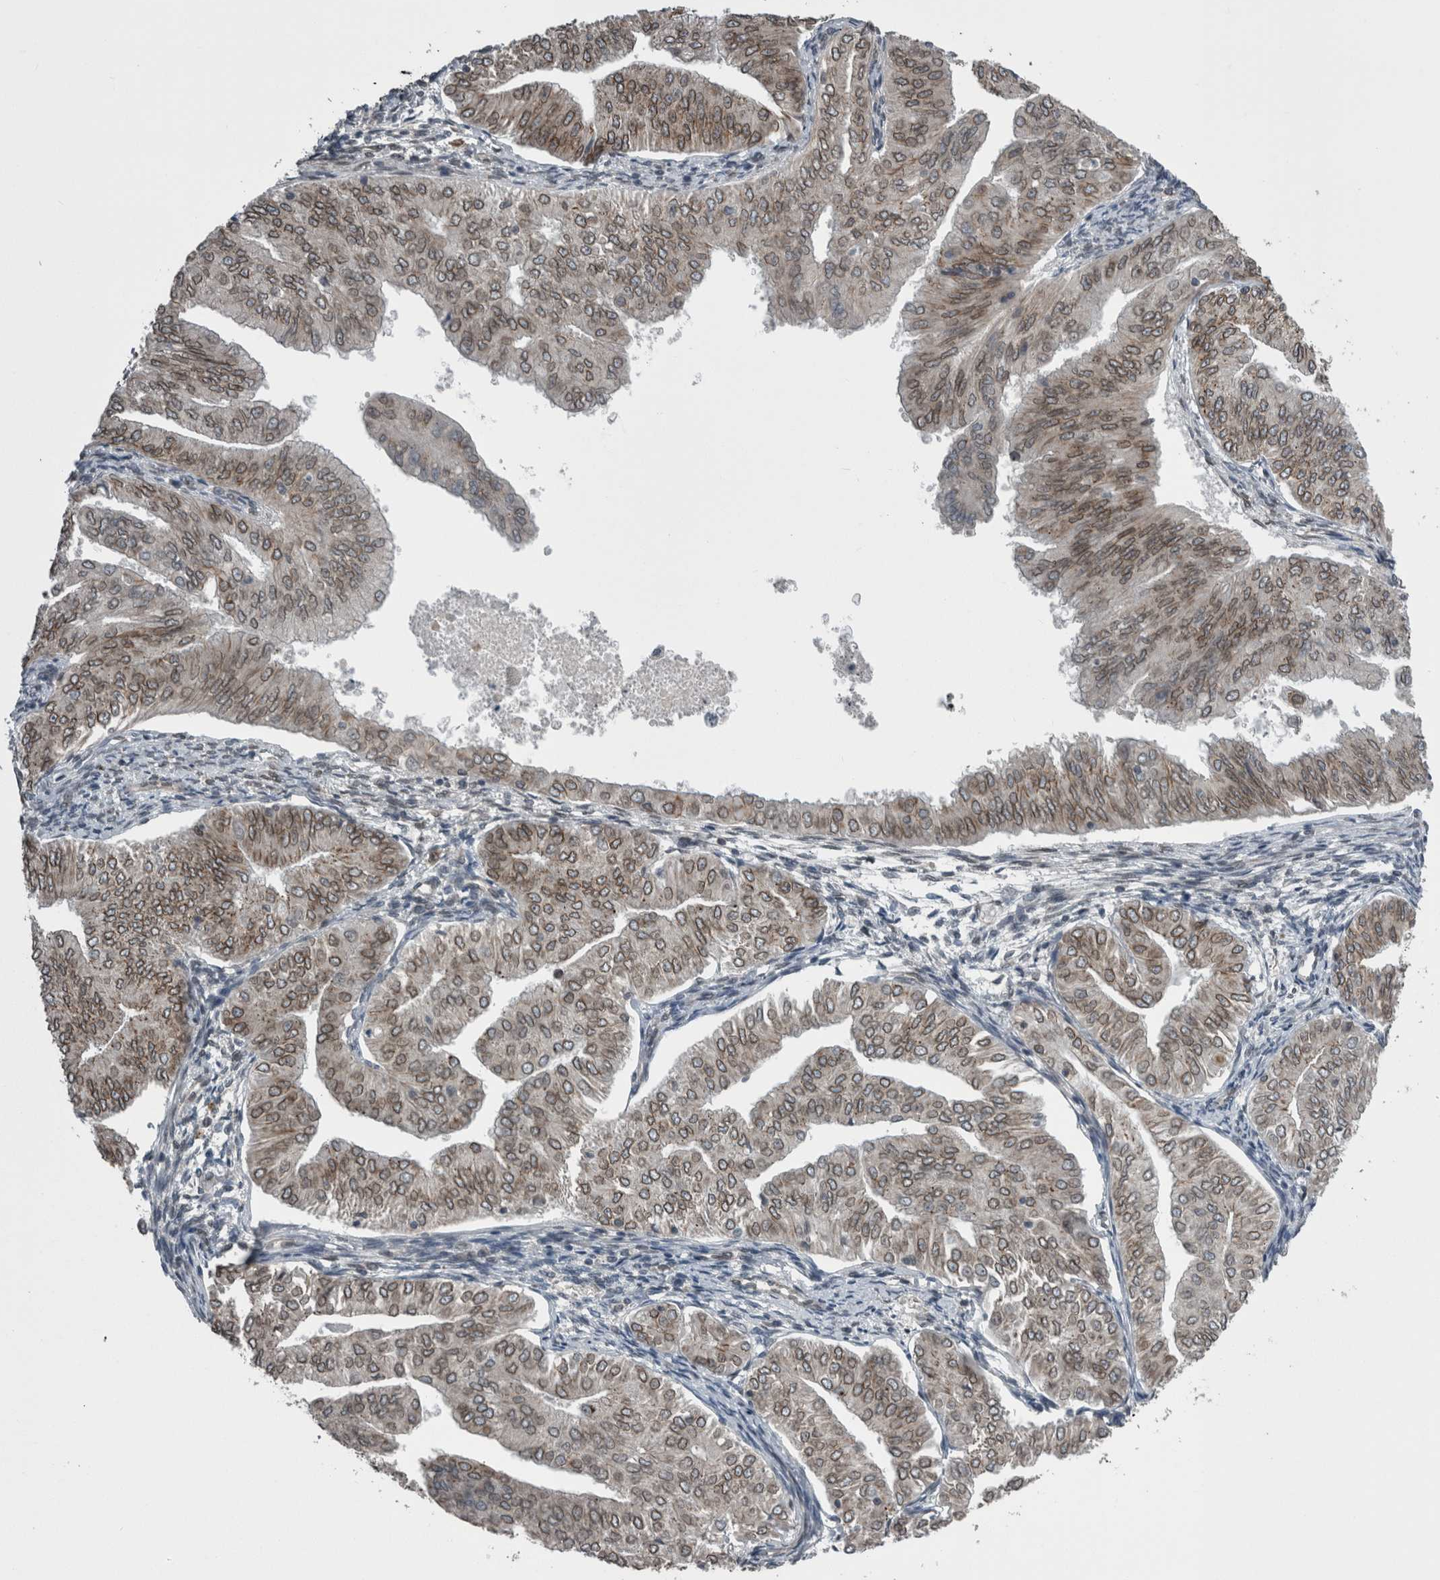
{"staining": {"intensity": "moderate", "quantity": ">75%", "location": "cytoplasmic/membranous,nuclear"}, "tissue": "endometrial cancer", "cell_type": "Tumor cells", "image_type": "cancer", "snomed": [{"axis": "morphology", "description": "Normal tissue, NOS"}, {"axis": "morphology", "description": "Adenocarcinoma, NOS"}, {"axis": "topography", "description": "Endometrium"}], "caption": "Immunohistochemistry micrograph of human endometrial cancer stained for a protein (brown), which reveals medium levels of moderate cytoplasmic/membranous and nuclear expression in about >75% of tumor cells.", "gene": "RANBP2", "patient": {"sex": "female", "age": 53}}